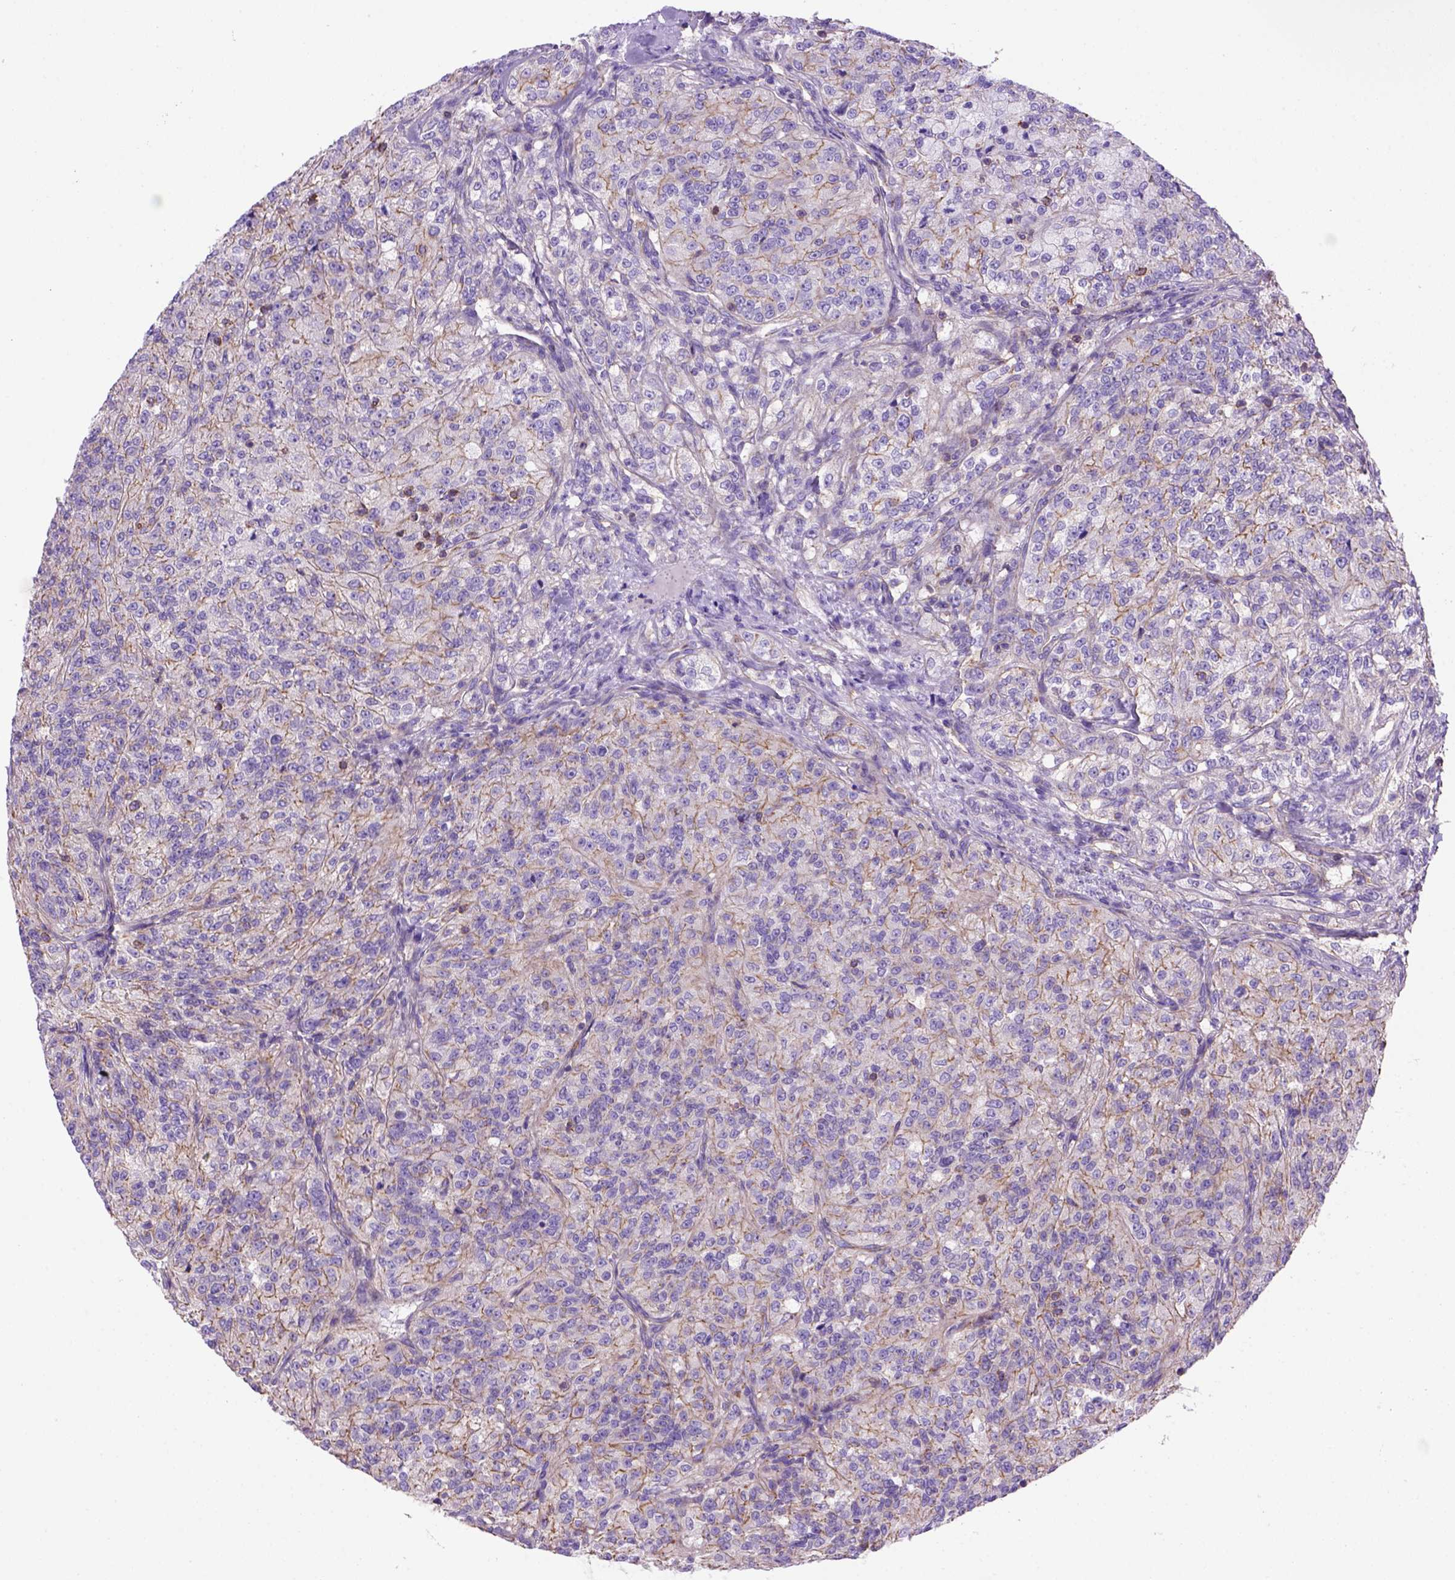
{"staining": {"intensity": "moderate", "quantity": ">75%", "location": "cytoplasmic/membranous"}, "tissue": "renal cancer", "cell_type": "Tumor cells", "image_type": "cancer", "snomed": [{"axis": "morphology", "description": "Adenocarcinoma, NOS"}, {"axis": "topography", "description": "Kidney"}], "caption": "A medium amount of moderate cytoplasmic/membranous staining is identified in approximately >75% of tumor cells in renal adenocarcinoma tissue.", "gene": "PEX12", "patient": {"sex": "female", "age": 63}}